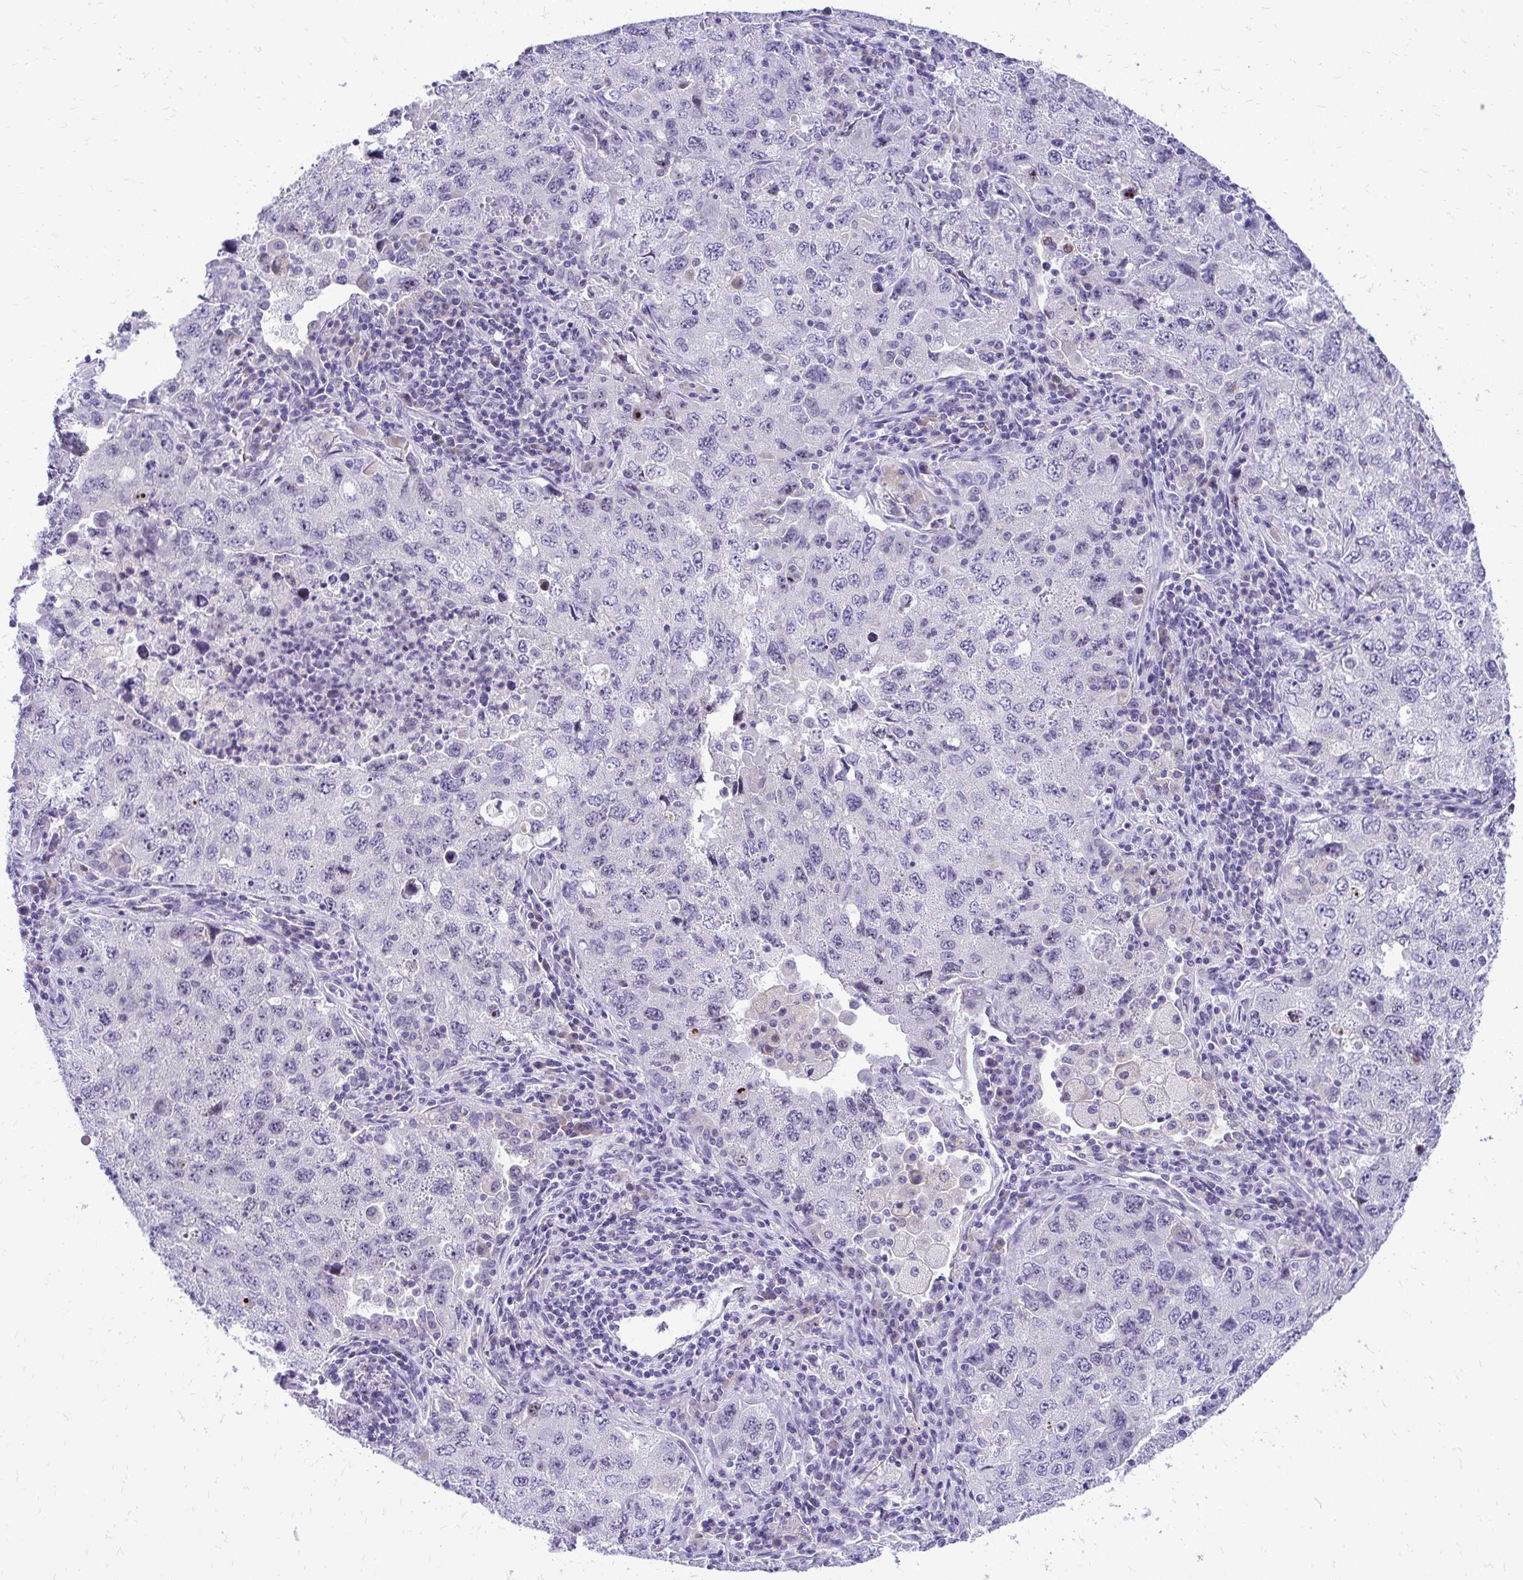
{"staining": {"intensity": "negative", "quantity": "none", "location": "none"}, "tissue": "lung cancer", "cell_type": "Tumor cells", "image_type": "cancer", "snomed": [{"axis": "morphology", "description": "Adenocarcinoma, NOS"}, {"axis": "topography", "description": "Lung"}], "caption": "This is an immunohistochemistry photomicrograph of lung cancer. There is no staining in tumor cells.", "gene": "NIFK", "patient": {"sex": "female", "age": 57}}